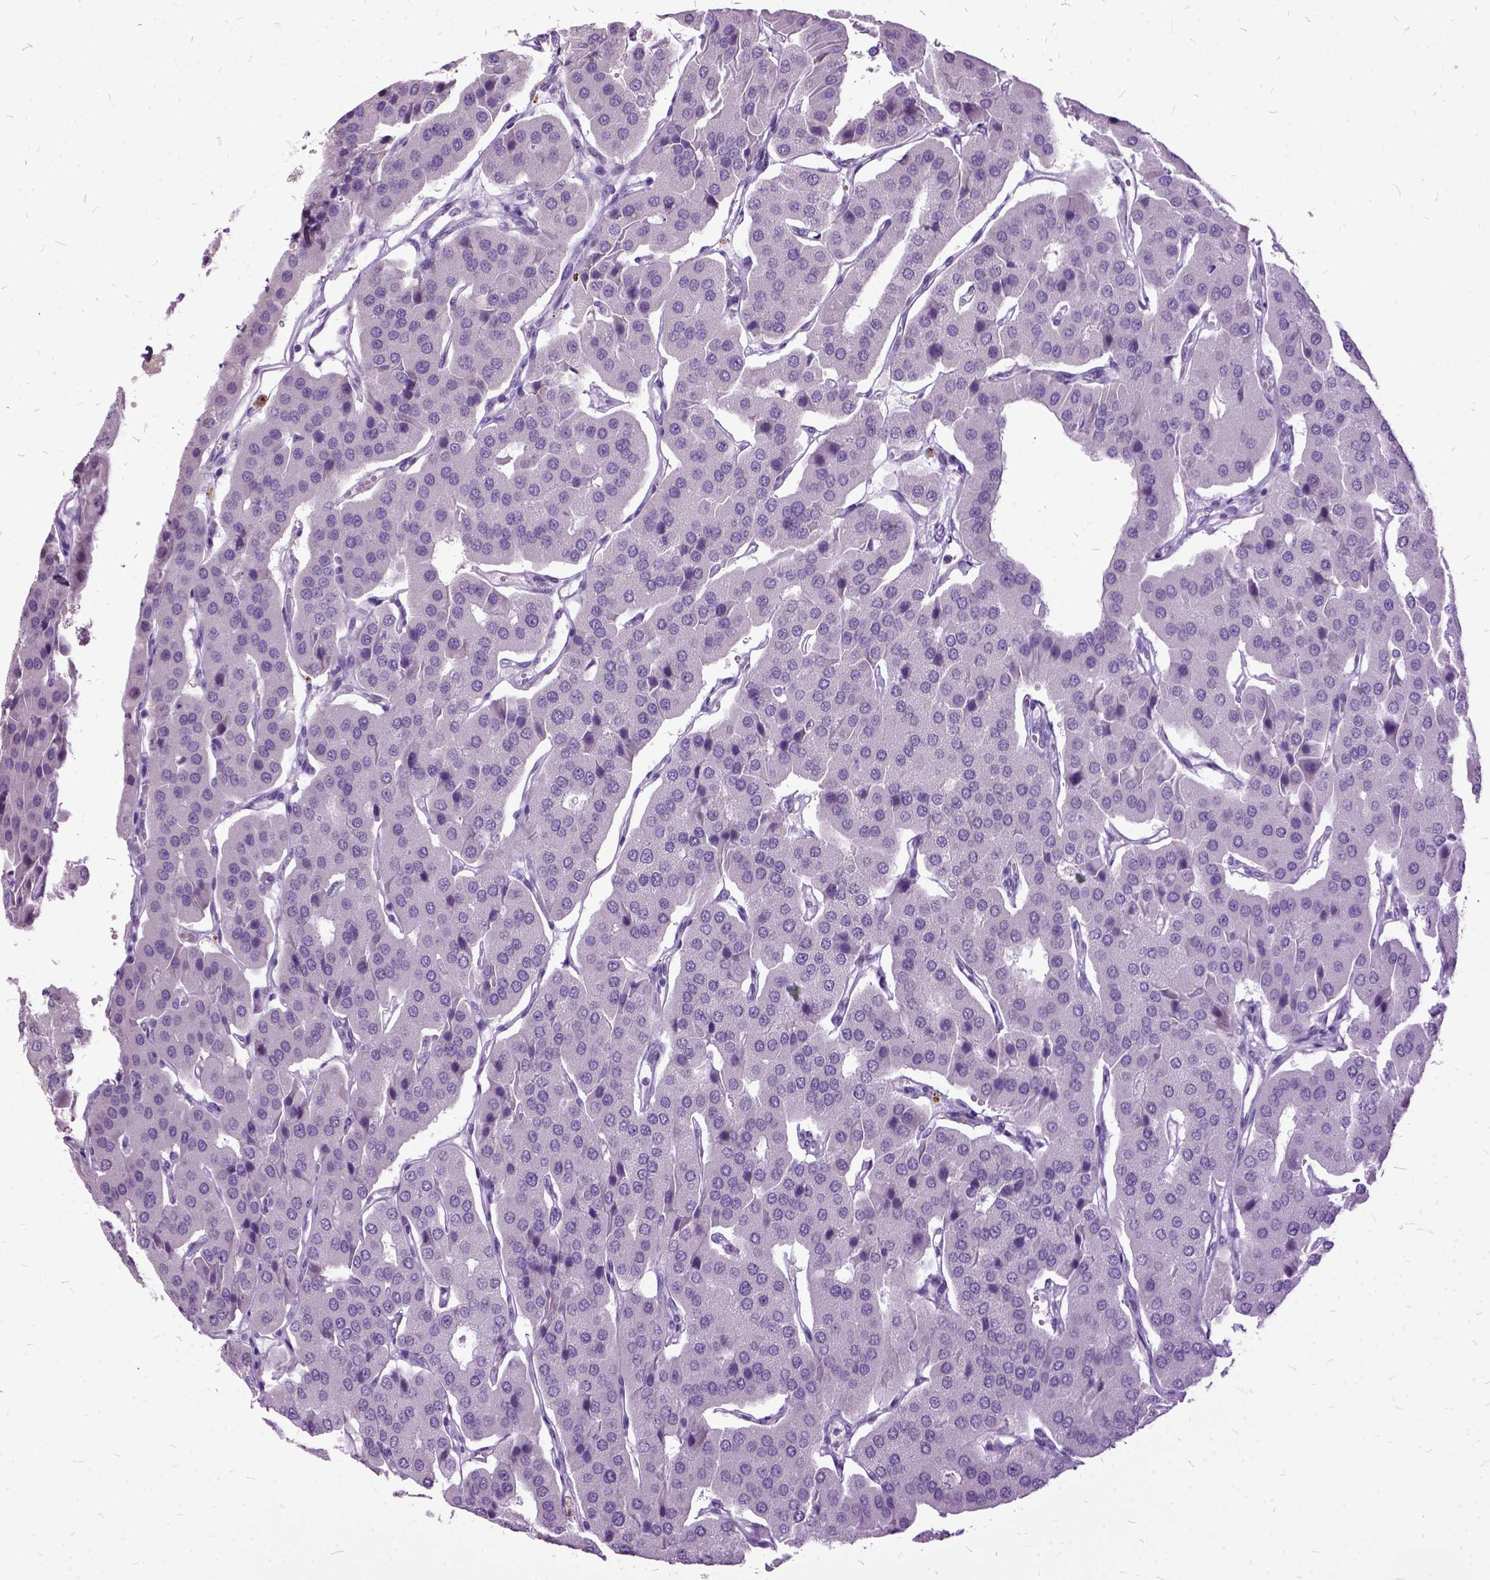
{"staining": {"intensity": "negative", "quantity": "none", "location": "none"}, "tissue": "parathyroid gland", "cell_type": "Glandular cells", "image_type": "normal", "snomed": [{"axis": "morphology", "description": "Normal tissue, NOS"}, {"axis": "morphology", "description": "Adenoma, NOS"}, {"axis": "topography", "description": "Parathyroid gland"}], "caption": "An immunohistochemistry (IHC) micrograph of benign parathyroid gland is shown. There is no staining in glandular cells of parathyroid gland.", "gene": "MME", "patient": {"sex": "female", "age": 86}}